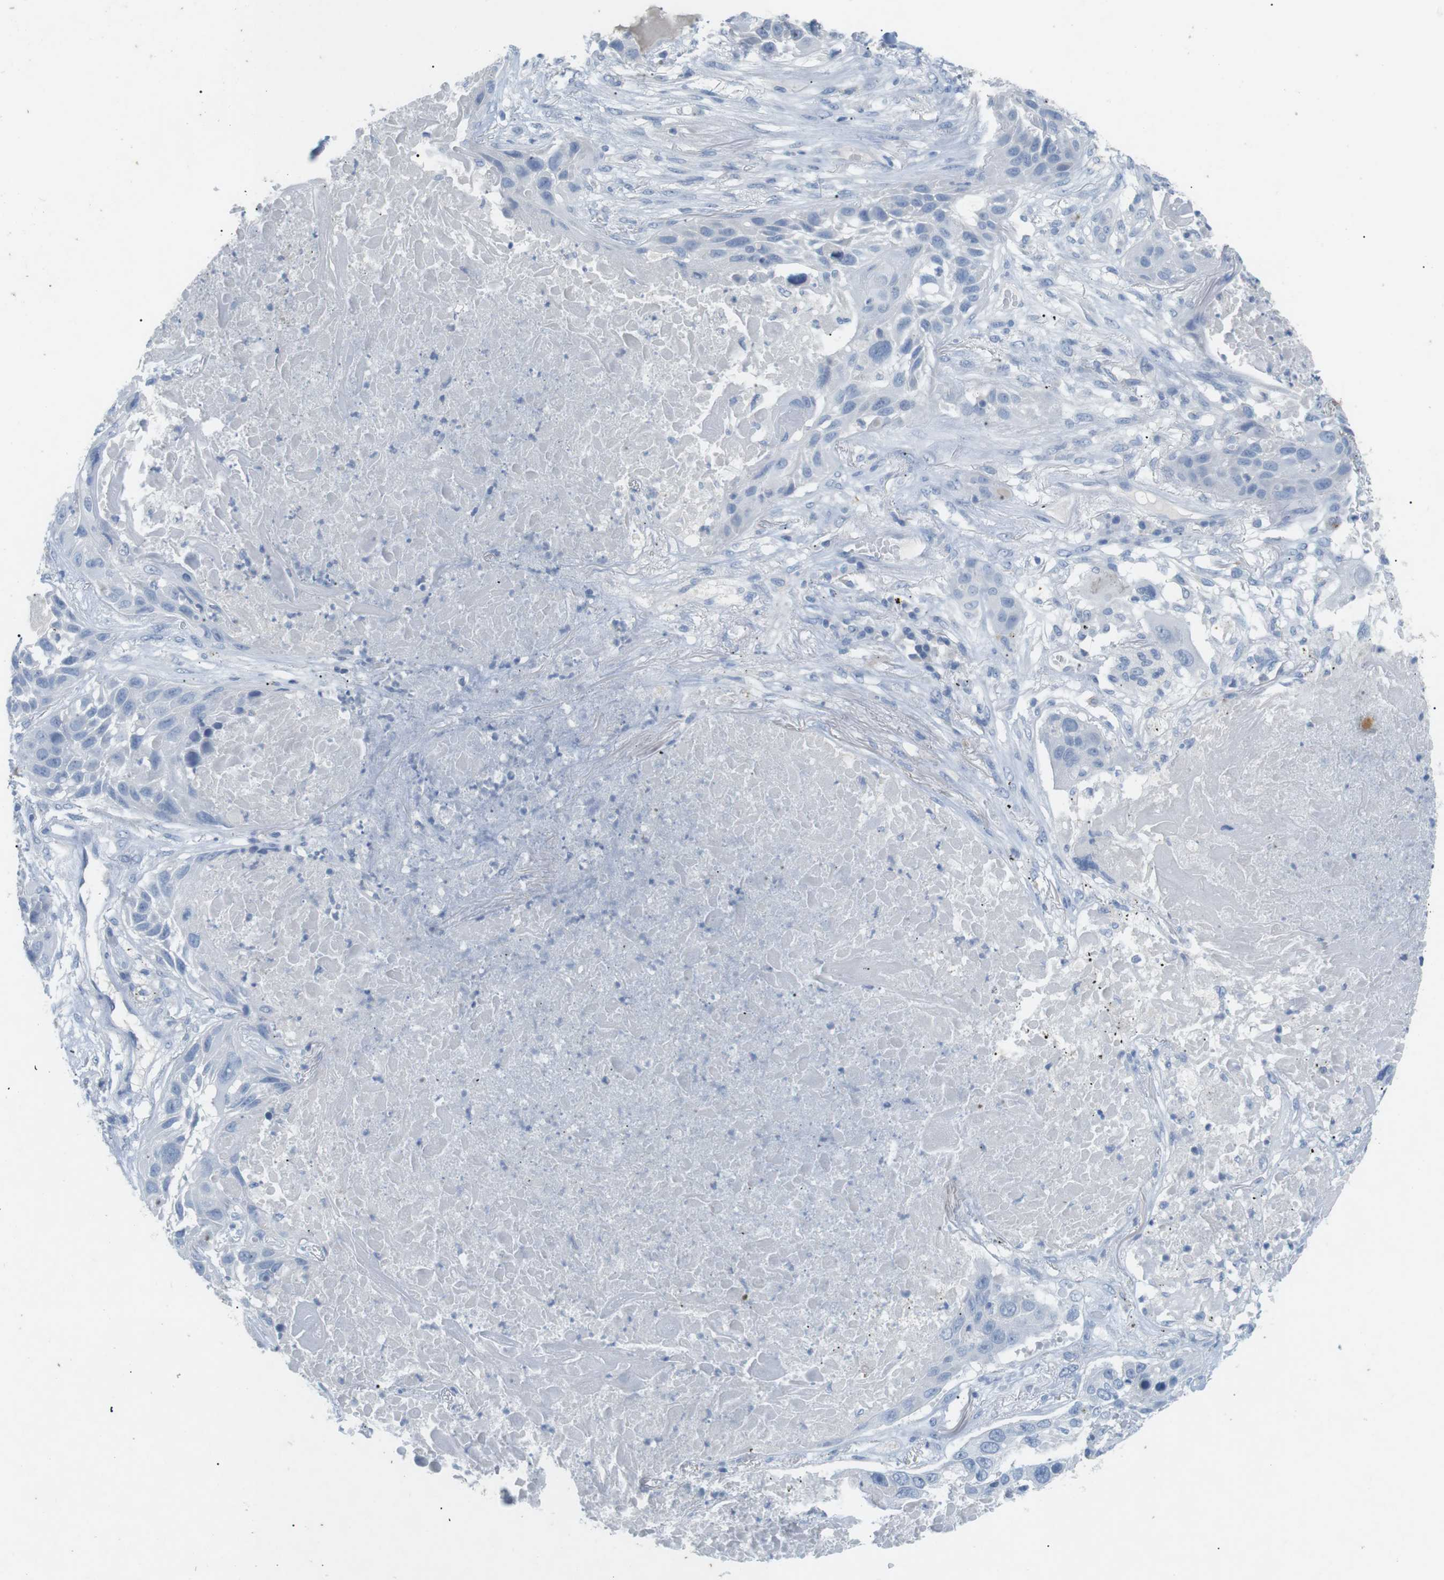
{"staining": {"intensity": "negative", "quantity": "none", "location": "none"}, "tissue": "lung cancer", "cell_type": "Tumor cells", "image_type": "cancer", "snomed": [{"axis": "morphology", "description": "Squamous cell carcinoma, NOS"}, {"axis": "topography", "description": "Lung"}], "caption": "Human lung squamous cell carcinoma stained for a protein using IHC reveals no positivity in tumor cells.", "gene": "HBG2", "patient": {"sex": "male", "age": 57}}